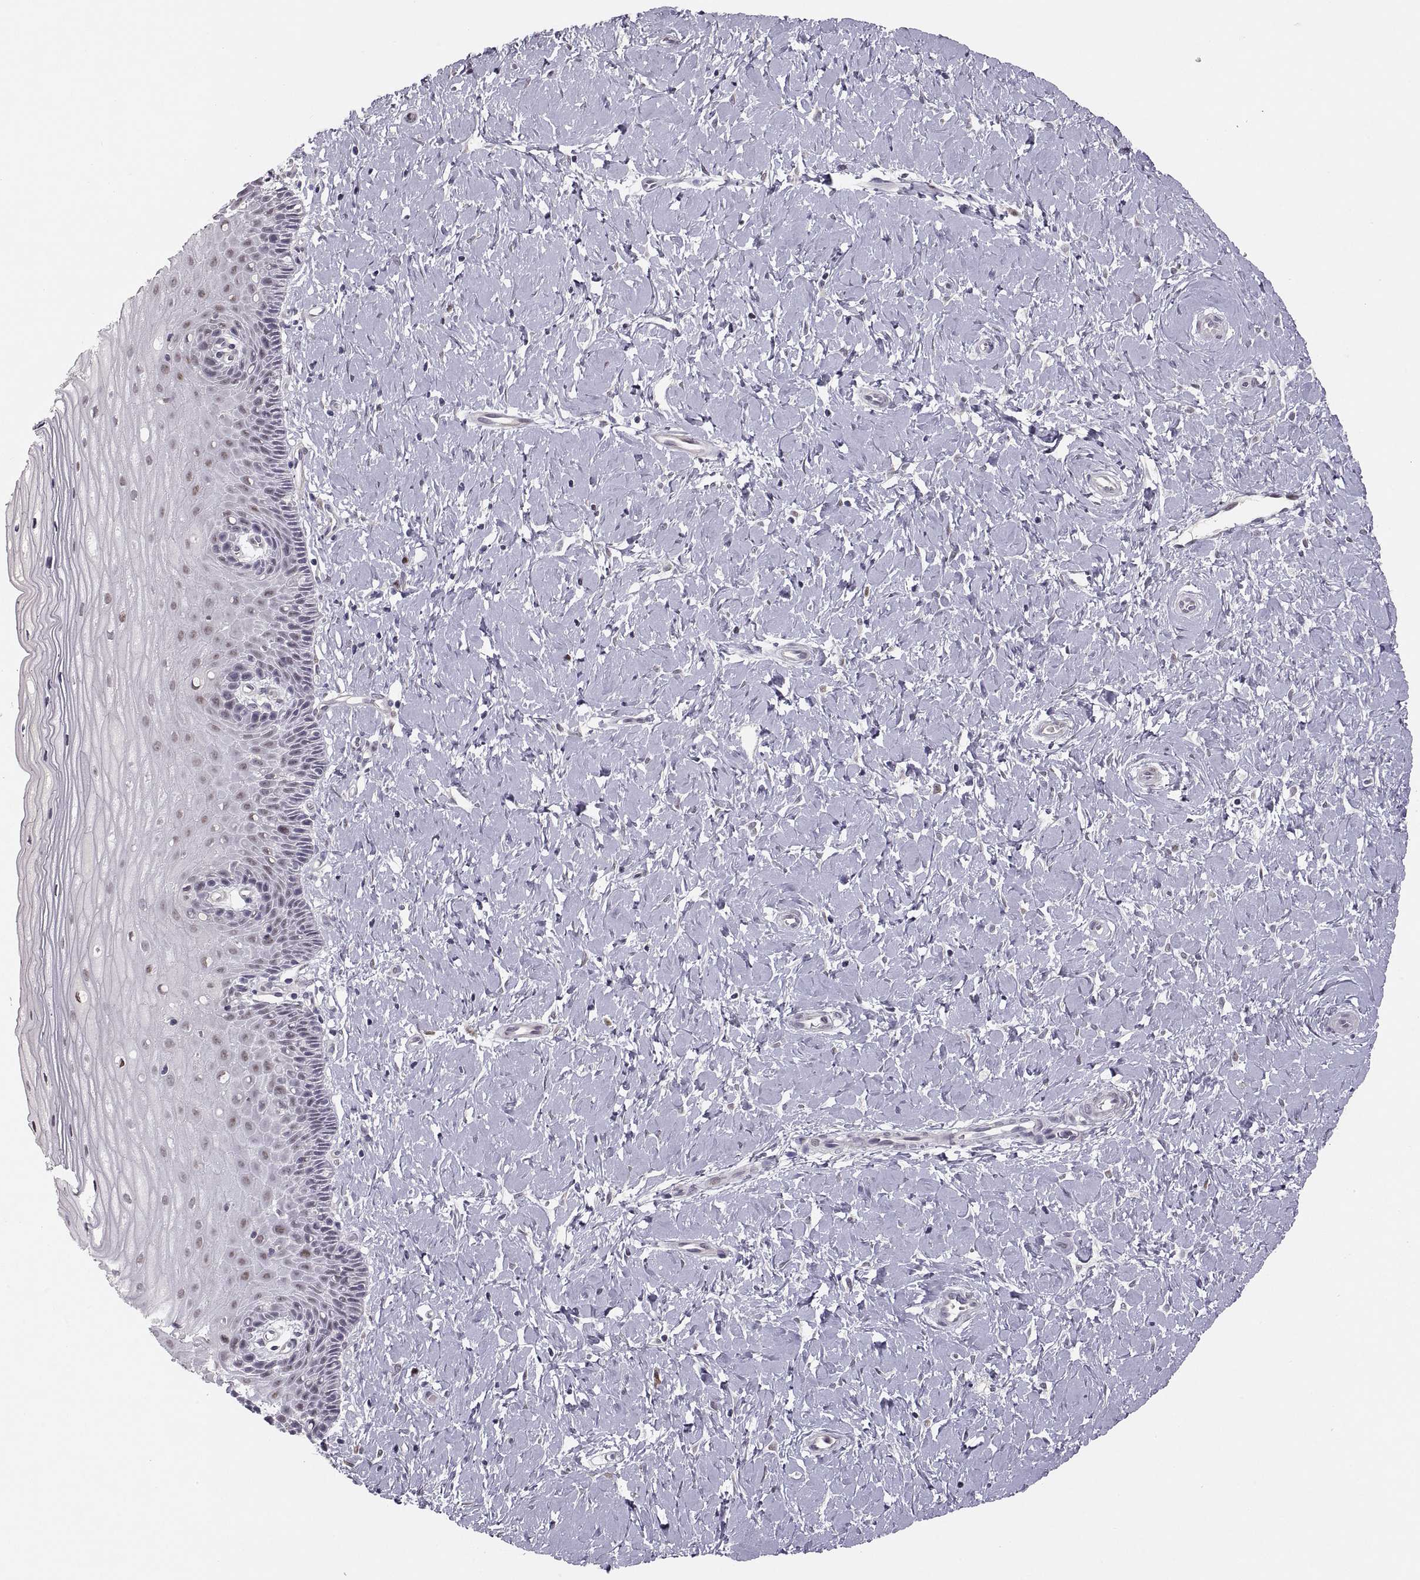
{"staining": {"intensity": "negative", "quantity": "none", "location": "none"}, "tissue": "cervix", "cell_type": "Glandular cells", "image_type": "normal", "snomed": [{"axis": "morphology", "description": "Normal tissue, NOS"}, {"axis": "topography", "description": "Cervix"}], "caption": "Immunohistochemistry of unremarkable human cervix demonstrates no positivity in glandular cells. The staining is performed using DAB (3,3'-diaminobenzidine) brown chromogen with nuclei counter-stained in using hematoxylin.", "gene": "SNAI1", "patient": {"sex": "female", "age": 37}}